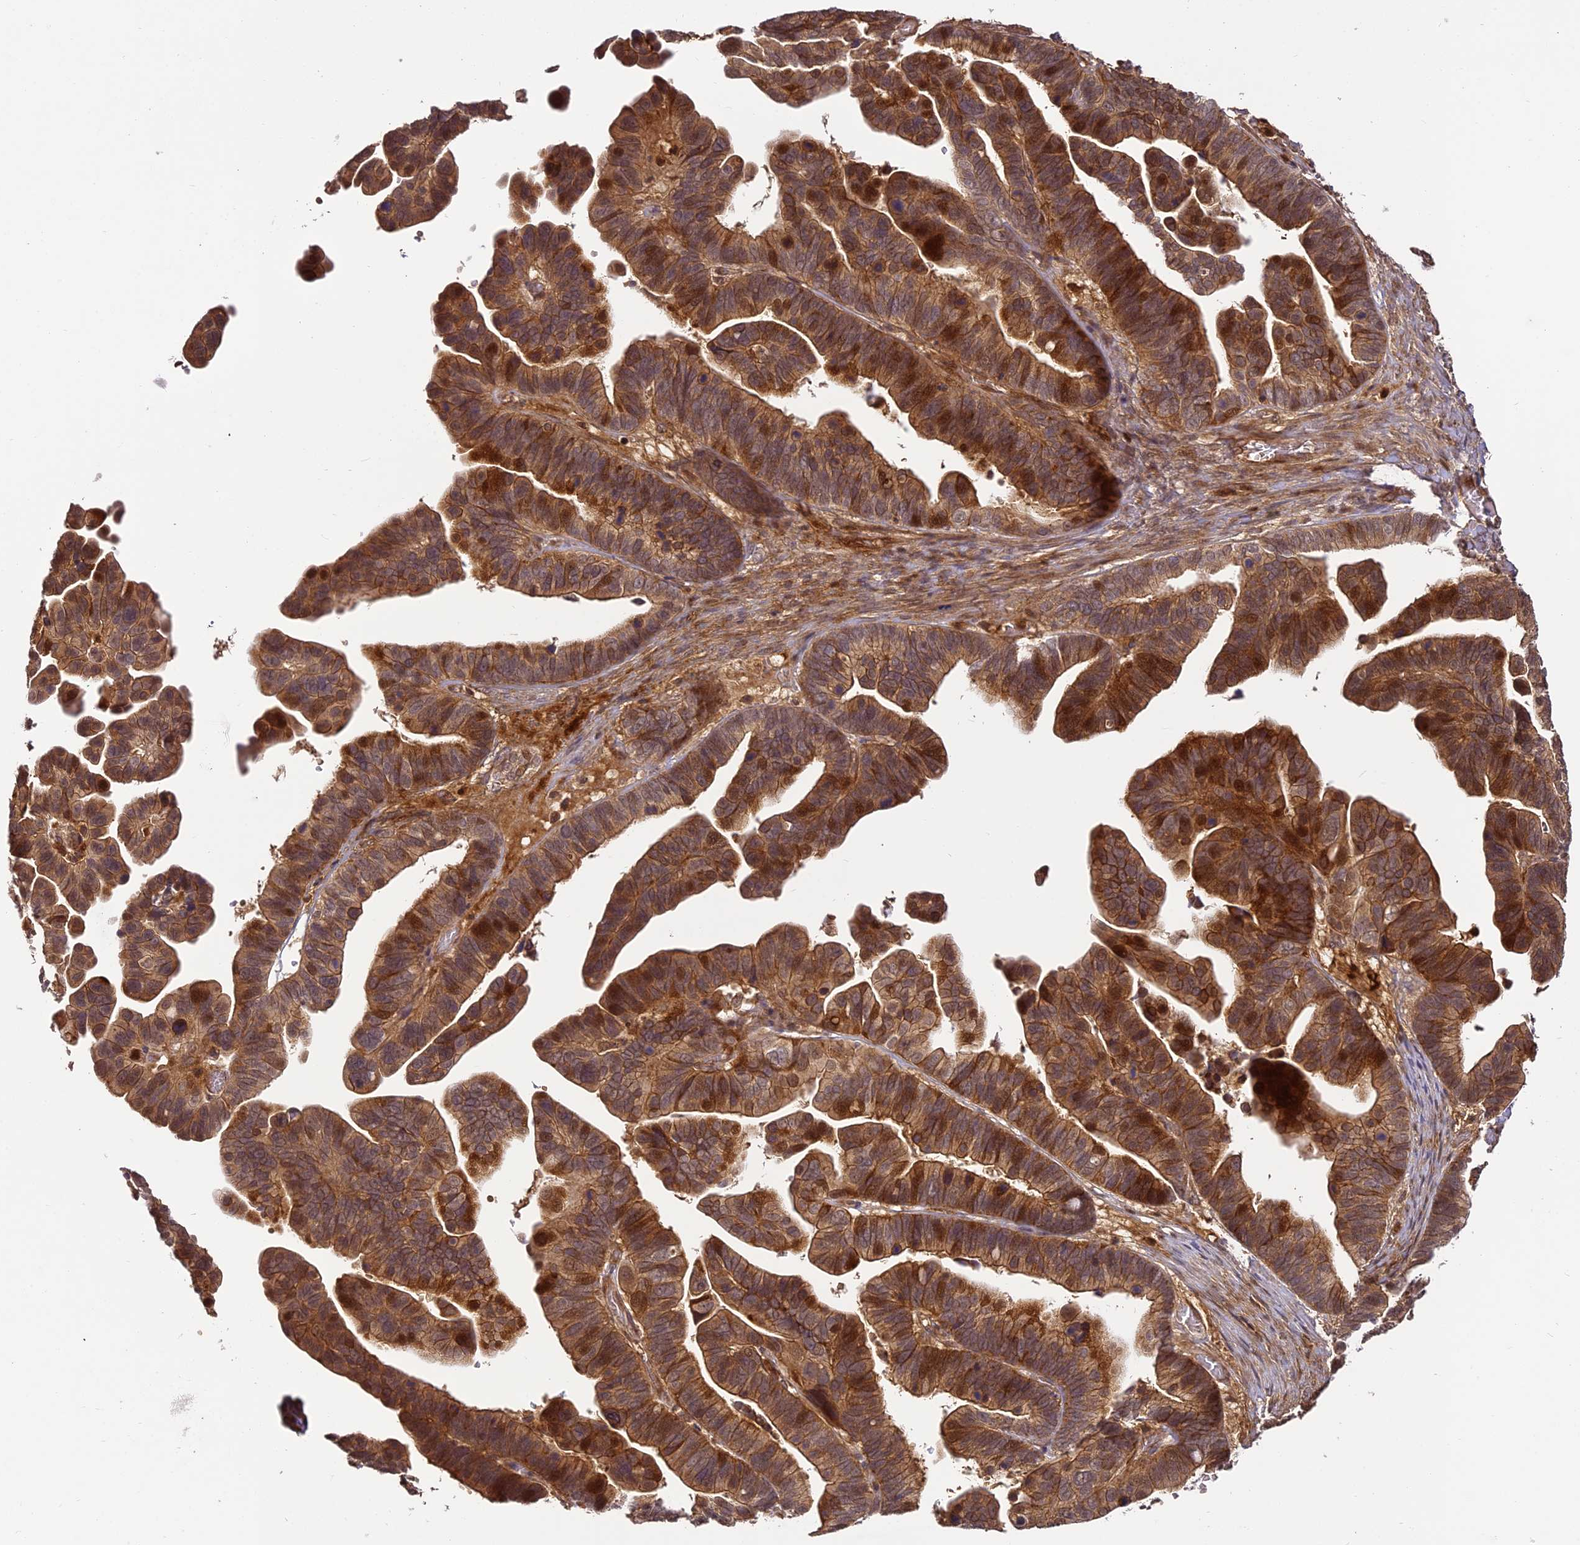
{"staining": {"intensity": "strong", "quantity": ">75%", "location": "cytoplasmic/membranous"}, "tissue": "ovarian cancer", "cell_type": "Tumor cells", "image_type": "cancer", "snomed": [{"axis": "morphology", "description": "Cystadenocarcinoma, serous, NOS"}, {"axis": "topography", "description": "Ovary"}], "caption": "Tumor cells demonstrate strong cytoplasmic/membranous staining in approximately >75% of cells in ovarian cancer. (DAB (3,3'-diaminobenzidine) = brown stain, brightfield microscopy at high magnification).", "gene": "BCDIN3D", "patient": {"sex": "female", "age": 56}}